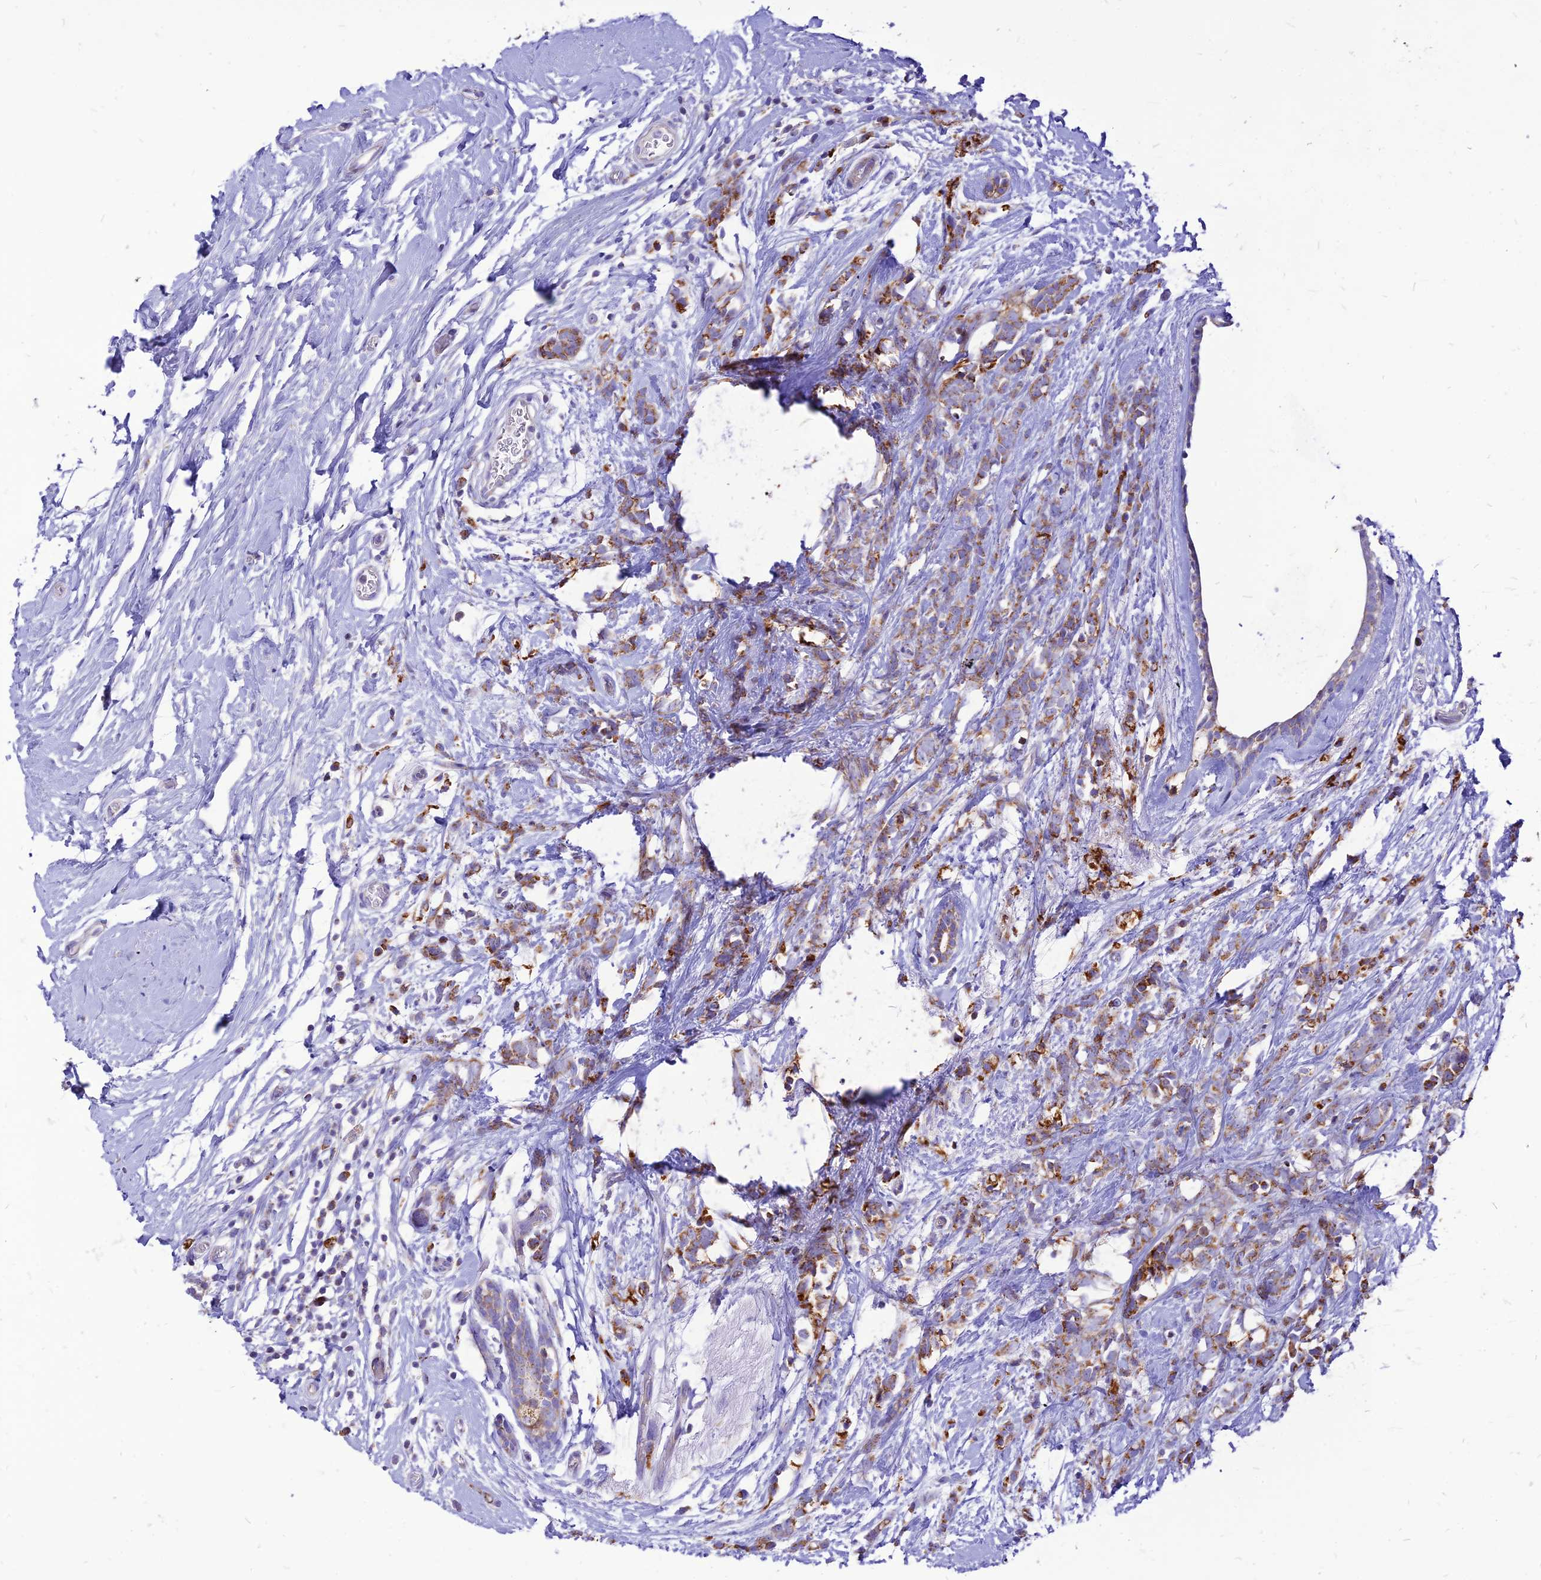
{"staining": {"intensity": "moderate", "quantity": "25%-75%", "location": "cytoplasmic/membranous"}, "tissue": "breast cancer", "cell_type": "Tumor cells", "image_type": "cancer", "snomed": [{"axis": "morphology", "description": "Lobular carcinoma"}, {"axis": "topography", "description": "Breast"}], "caption": "Protein staining displays moderate cytoplasmic/membranous positivity in about 25%-75% of tumor cells in breast lobular carcinoma.", "gene": "ECI1", "patient": {"sex": "female", "age": 58}}